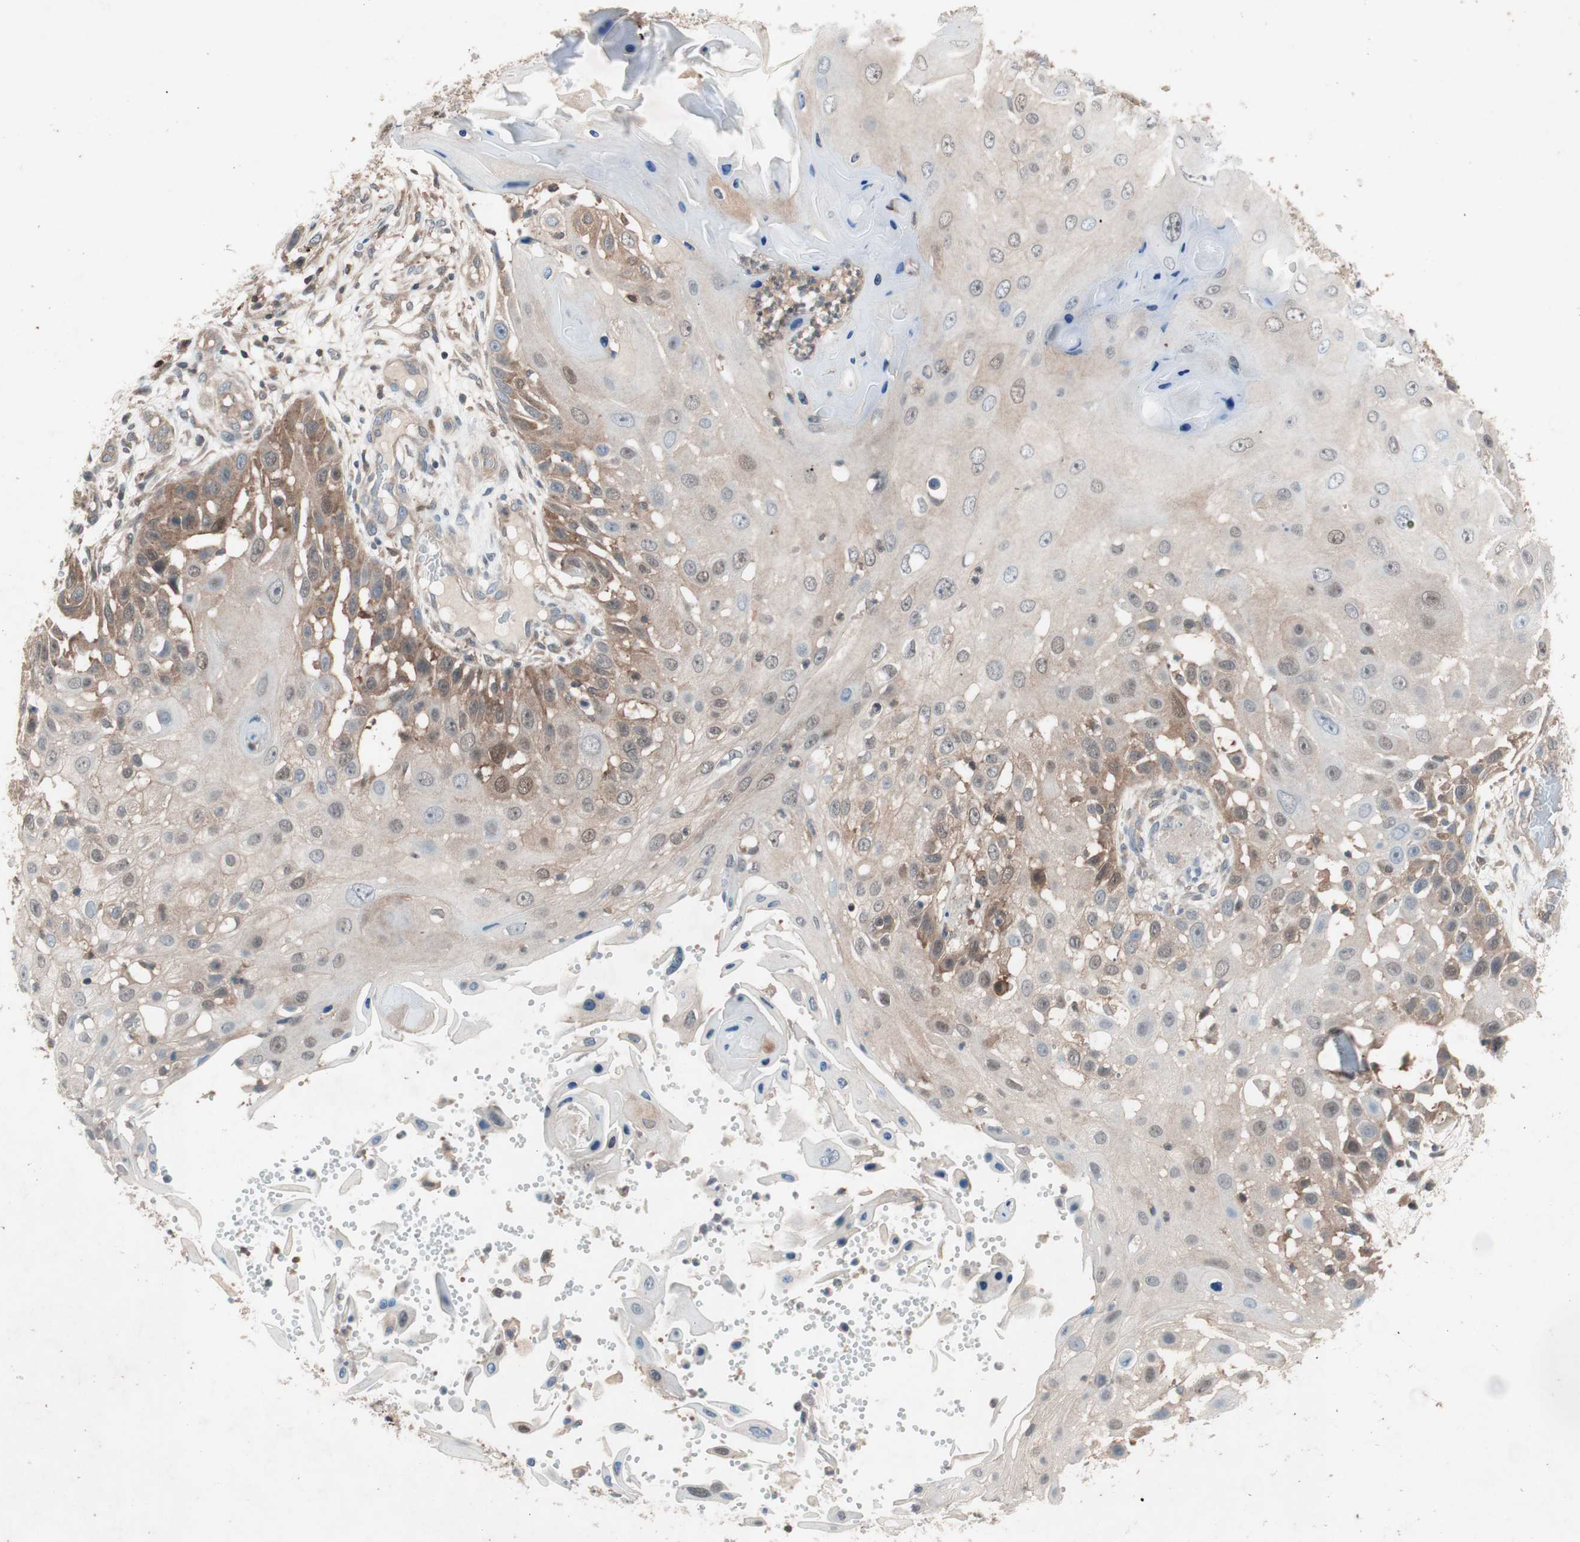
{"staining": {"intensity": "weak", "quantity": "25%-75%", "location": "cytoplasmic/membranous"}, "tissue": "skin cancer", "cell_type": "Tumor cells", "image_type": "cancer", "snomed": [{"axis": "morphology", "description": "Squamous cell carcinoma, NOS"}, {"axis": "topography", "description": "Skin"}], "caption": "Squamous cell carcinoma (skin) tissue shows weak cytoplasmic/membranous staining in approximately 25%-75% of tumor cells, visualized by immunohistochemistry.", "gene": "GALT", "patient": {"sex": "female", "age": 44}}